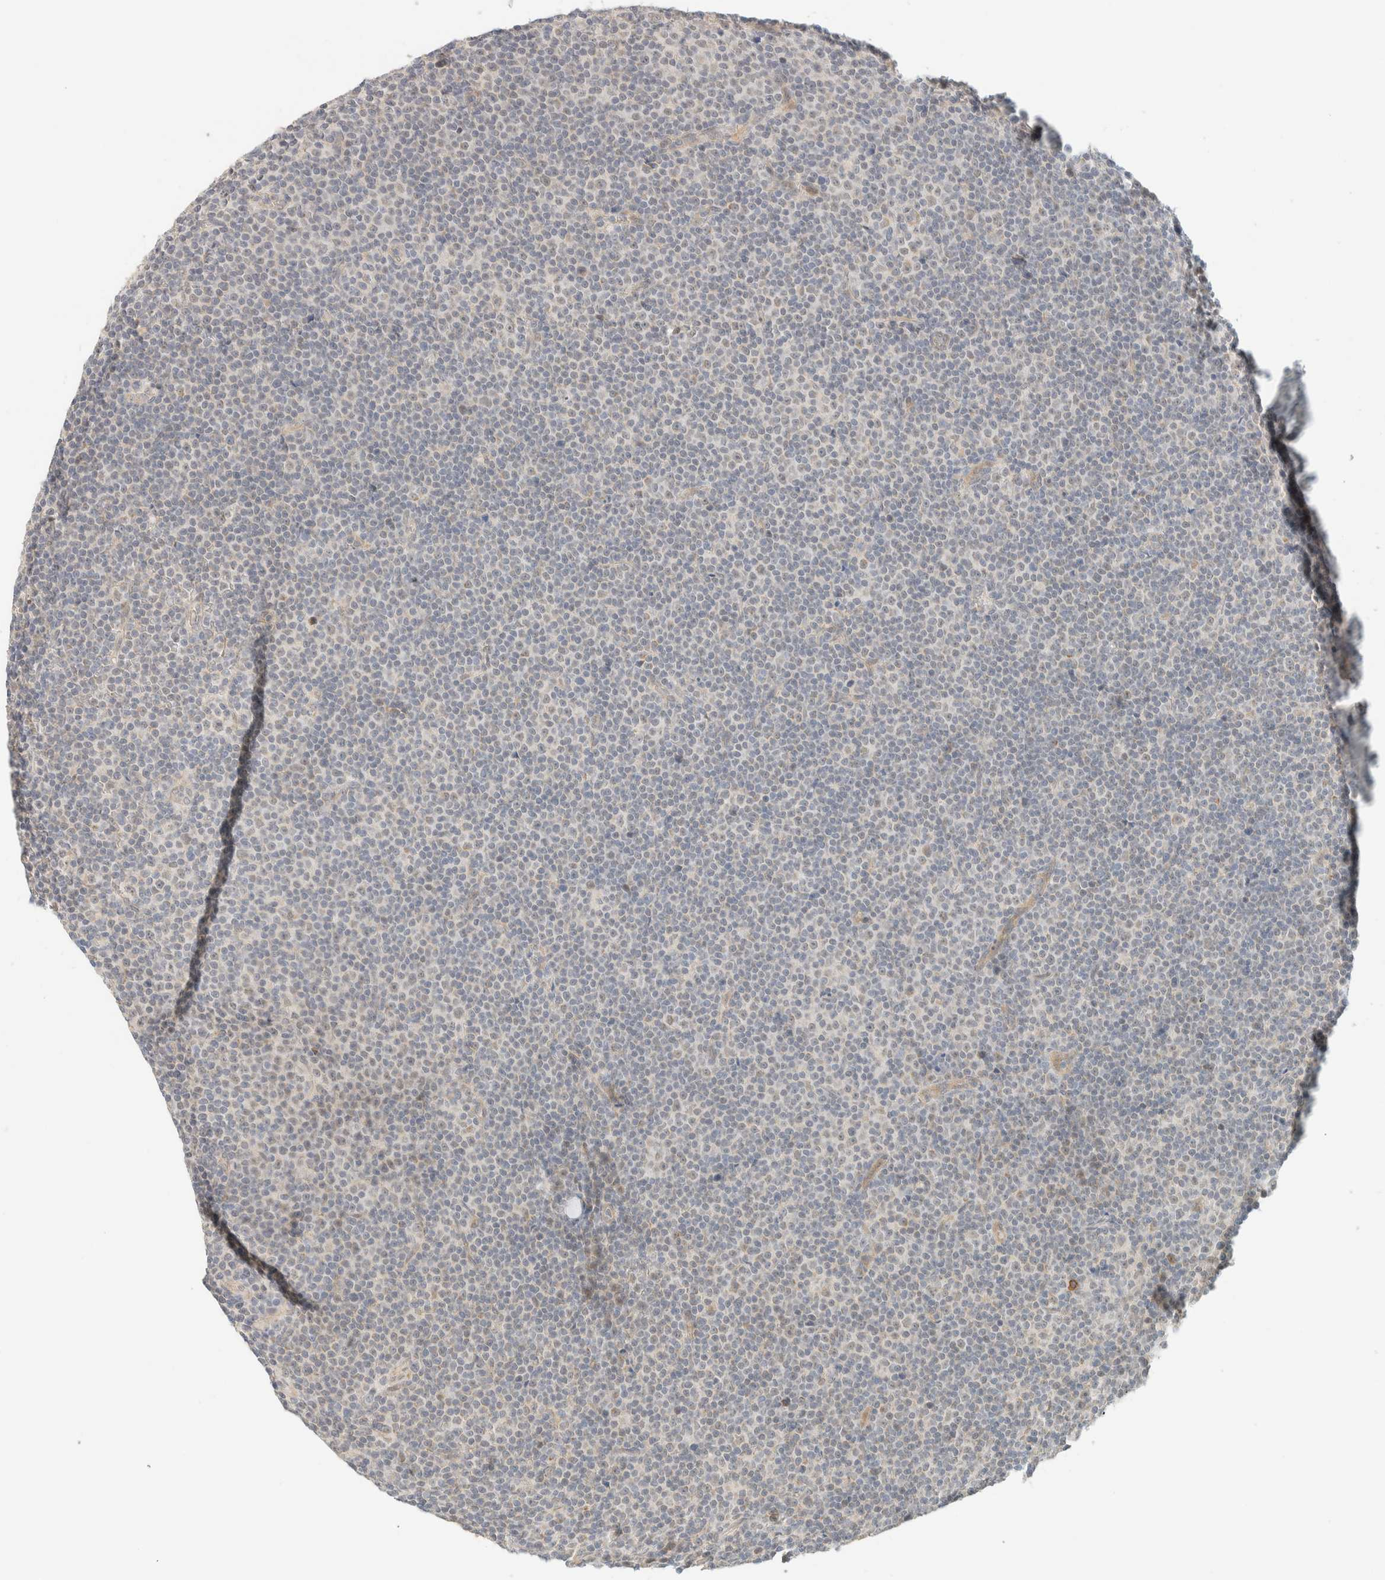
{"staining": {"intensity": "negative", "quantity": "none", "location": "none"}, "tissue": "lymphoma", "cell_type": "Tumor cells", "image_type": "cancer", "snomed": [{"axis": "morphology", "description": "Malignant lymphoma, non-Hodgkin's type, Low grade"}, {"axis": "topography", "description": "Lymph node"}], "caption": "Malignant lymphoma, non-Hodgkin's type (low-grade) was stained to show a protein in brown. There is no significant staining in tumor cells.", "gene": "TNK1", "patient": {"sex": "female", "age": 67}}